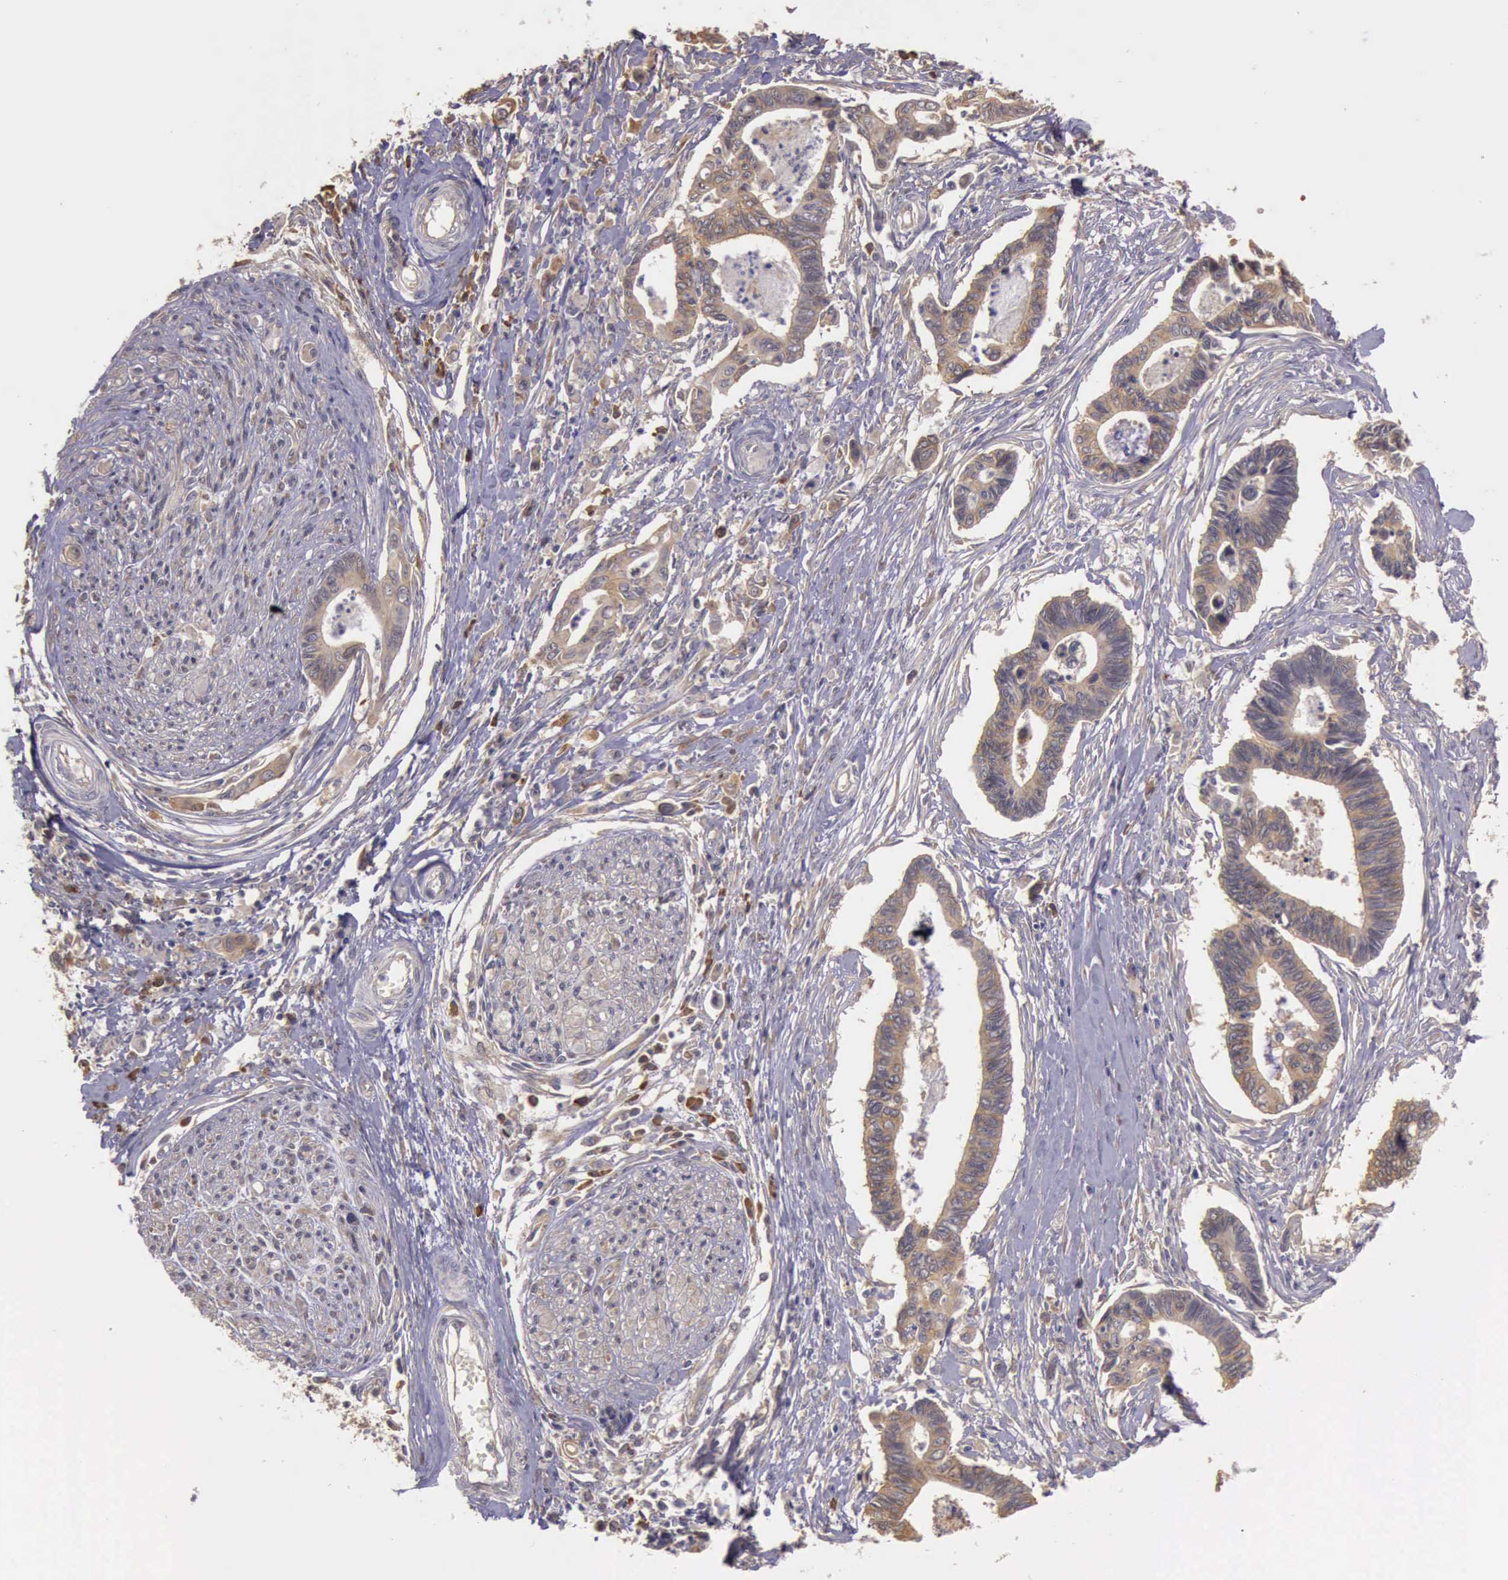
{"staining": {"intensity": "moderate", "quantity": ">75%", "location": "cytoplasmic/membranous"}, "tissue": "pancreatic cancer", "cell_type": "Tumor cells", "image_type": "cancer", "snomed": [{"axis": "morphology", "description": "Adenocarcinoma, NOS"}, {"axis": "topography", "description": "Pancreas"}], "caption": "Adenocarcinoma (pancreatic) stained with a protein marker demonstrates moderate staining in tumor cells.", "gene": "EIF5", "patient": {"sex": "female", "age": 70}}